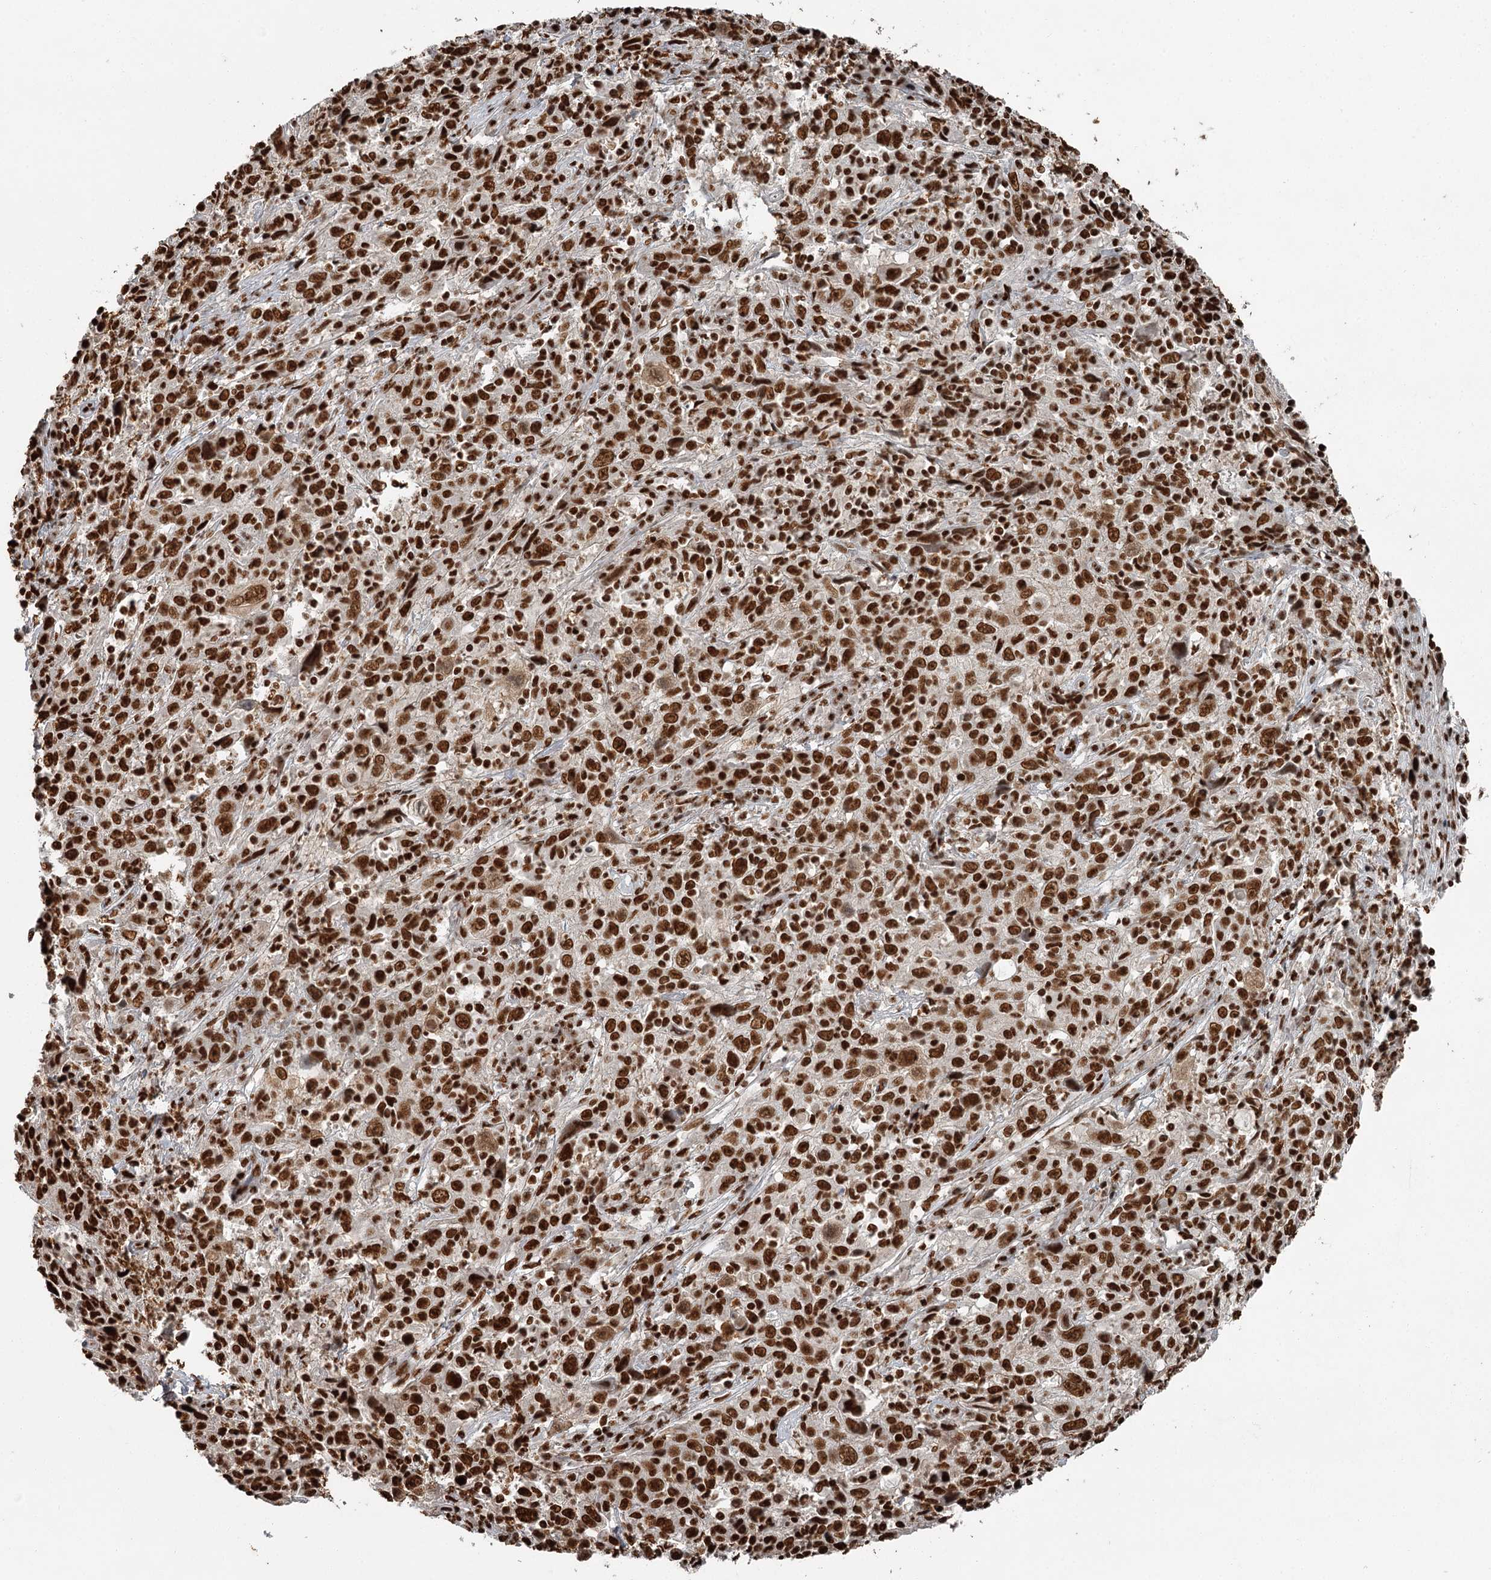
{"staining": {"intensity": "strong", "quantity": ">75%", "location": "nuclear"}, "tissue": "cervical cancer", "cell_type": "Tumor cells", "image_type": "cancer", "snomed": [{"axis": "morphology", "description": "Squamous cell carcinoma, NOS"}, {"axis": "topography", "description": "Cervix"}], "caption": "IHC staining of cervical squamous cell carcinoma, which reveals high levels of strong nuclear staining in approximately >75% of tumor cells indicating strong nuclear protein expression. The staining was performed using DAB (3,3'-diaminobenzidine) (brown) for protein detection and nuclei were counterstained in hematoxylin (blue).", "gene": "RBBP7", "patient": {"sex": "female", "age": 46}}